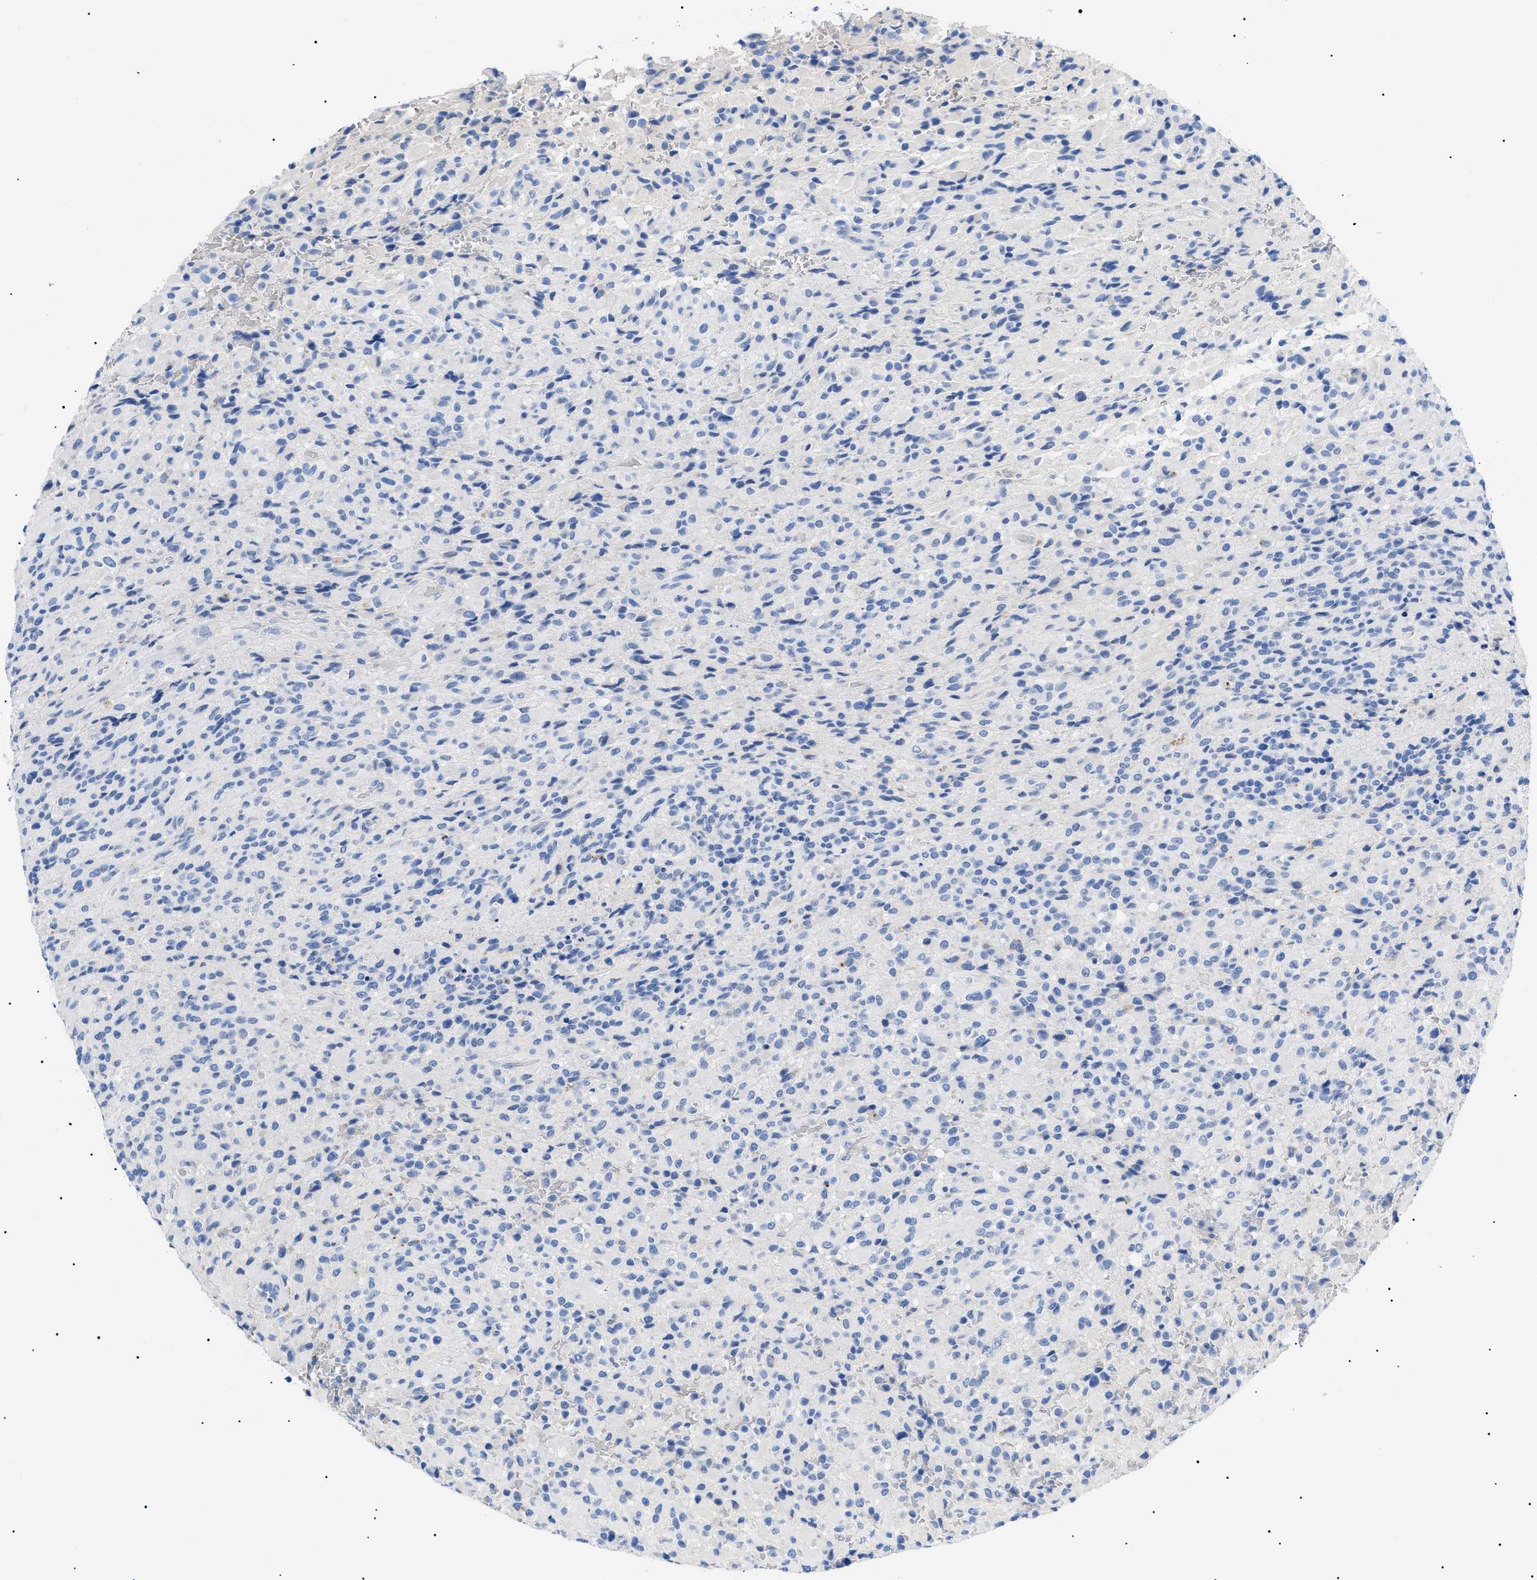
{"staining": {"intensity": "negative", "quantity": "none", "location": "none"}, "tissue": "glioma", "cell_type": "Tumor cells", "image_type": "cancer", "snomed": [{"axis": "morphology", "description": "Glioma, malignant, High grade"}, {"axis": "topography", "description": "Brain"}], "caption": "Malignant high-grade glioma was stained to show a protein in brown. There is no significant positivity in tumor cells.", "gene": "ACKR1", "patient": {"sex": "male", "age": 71}}